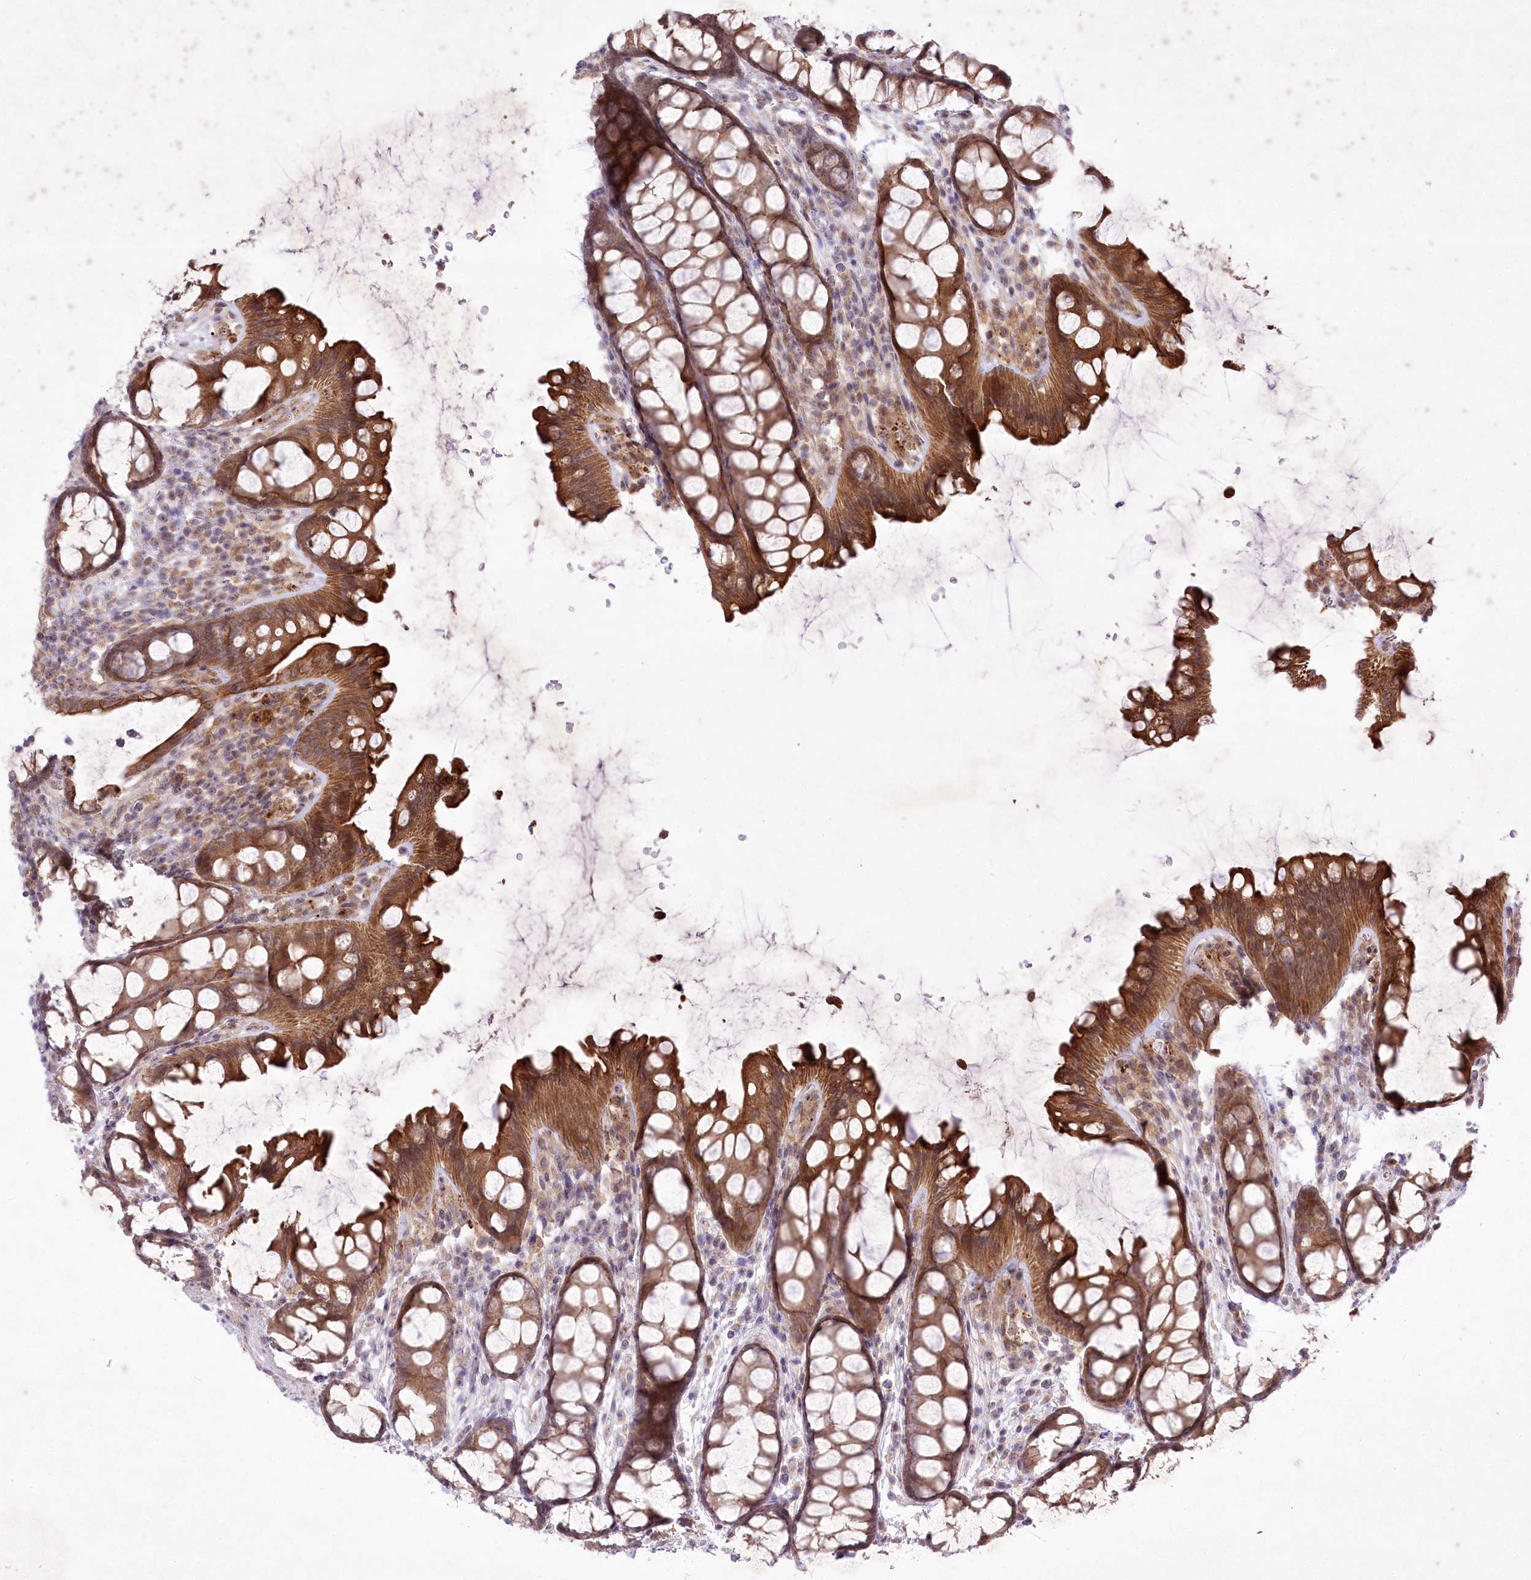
{"staining": {"intensity": "moderate", "quantity": ">75%", "location": "cytoplasmic/membranous"}, "tissue": "colon", "cell_type": "Endothelial cells", "image_type": "normal", "snomed": [{"axis": "morphology", "description": "Normal tissue, NOS"}, {"axis": "topography", "description": "Colon"}], "caption": "Immunohistochemistry (IHC) histopathology image of unremarkable colon stained for a protein (brown), which exhibits medium levels of moderate cytoplasmic/membranous positivity in approximately >75% of endothelial cells.", "gene": "HELT", "patient": {"sex": "female", "age": 82}}